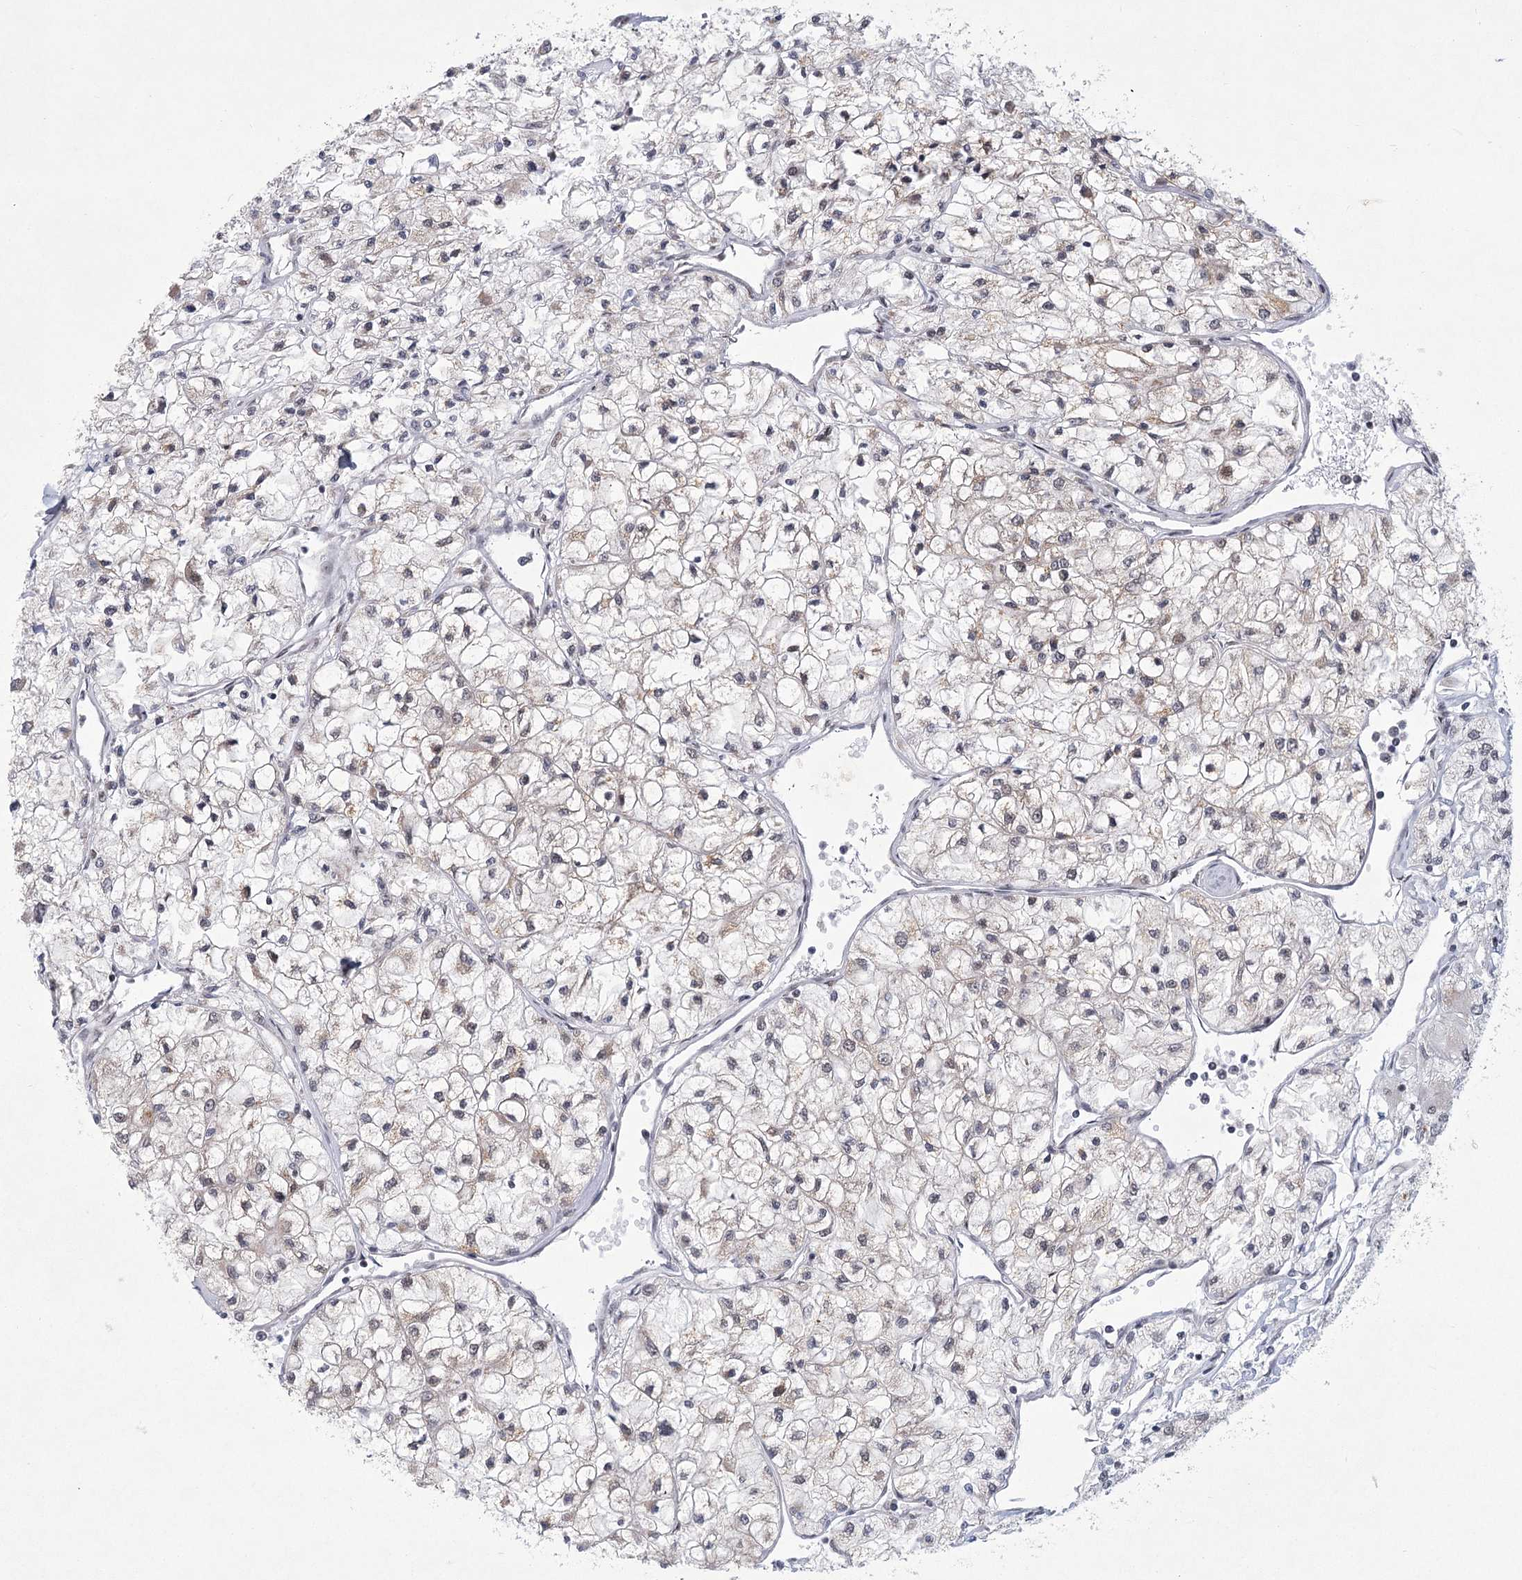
{"staining": {"intensity": "weak", "quantity": "<25%", "location": "cytoplasmic/membranous"}, "tissue": "renal cancer", "cell_type": "Tumor cells", "image_type": "cancer", "snomed": [{"axis": "morphology", "description": "Adenocarcinoma, NOS"}, {"axis": "topography", "description": "Kidney"}], "caption": "DAB immunohistochemical staining of renal cancer (adenocarcinoma) reveals no significant staining in tumor cells.", "gene": "CIB4", "patient": {"sex": "male", "age": 80}}